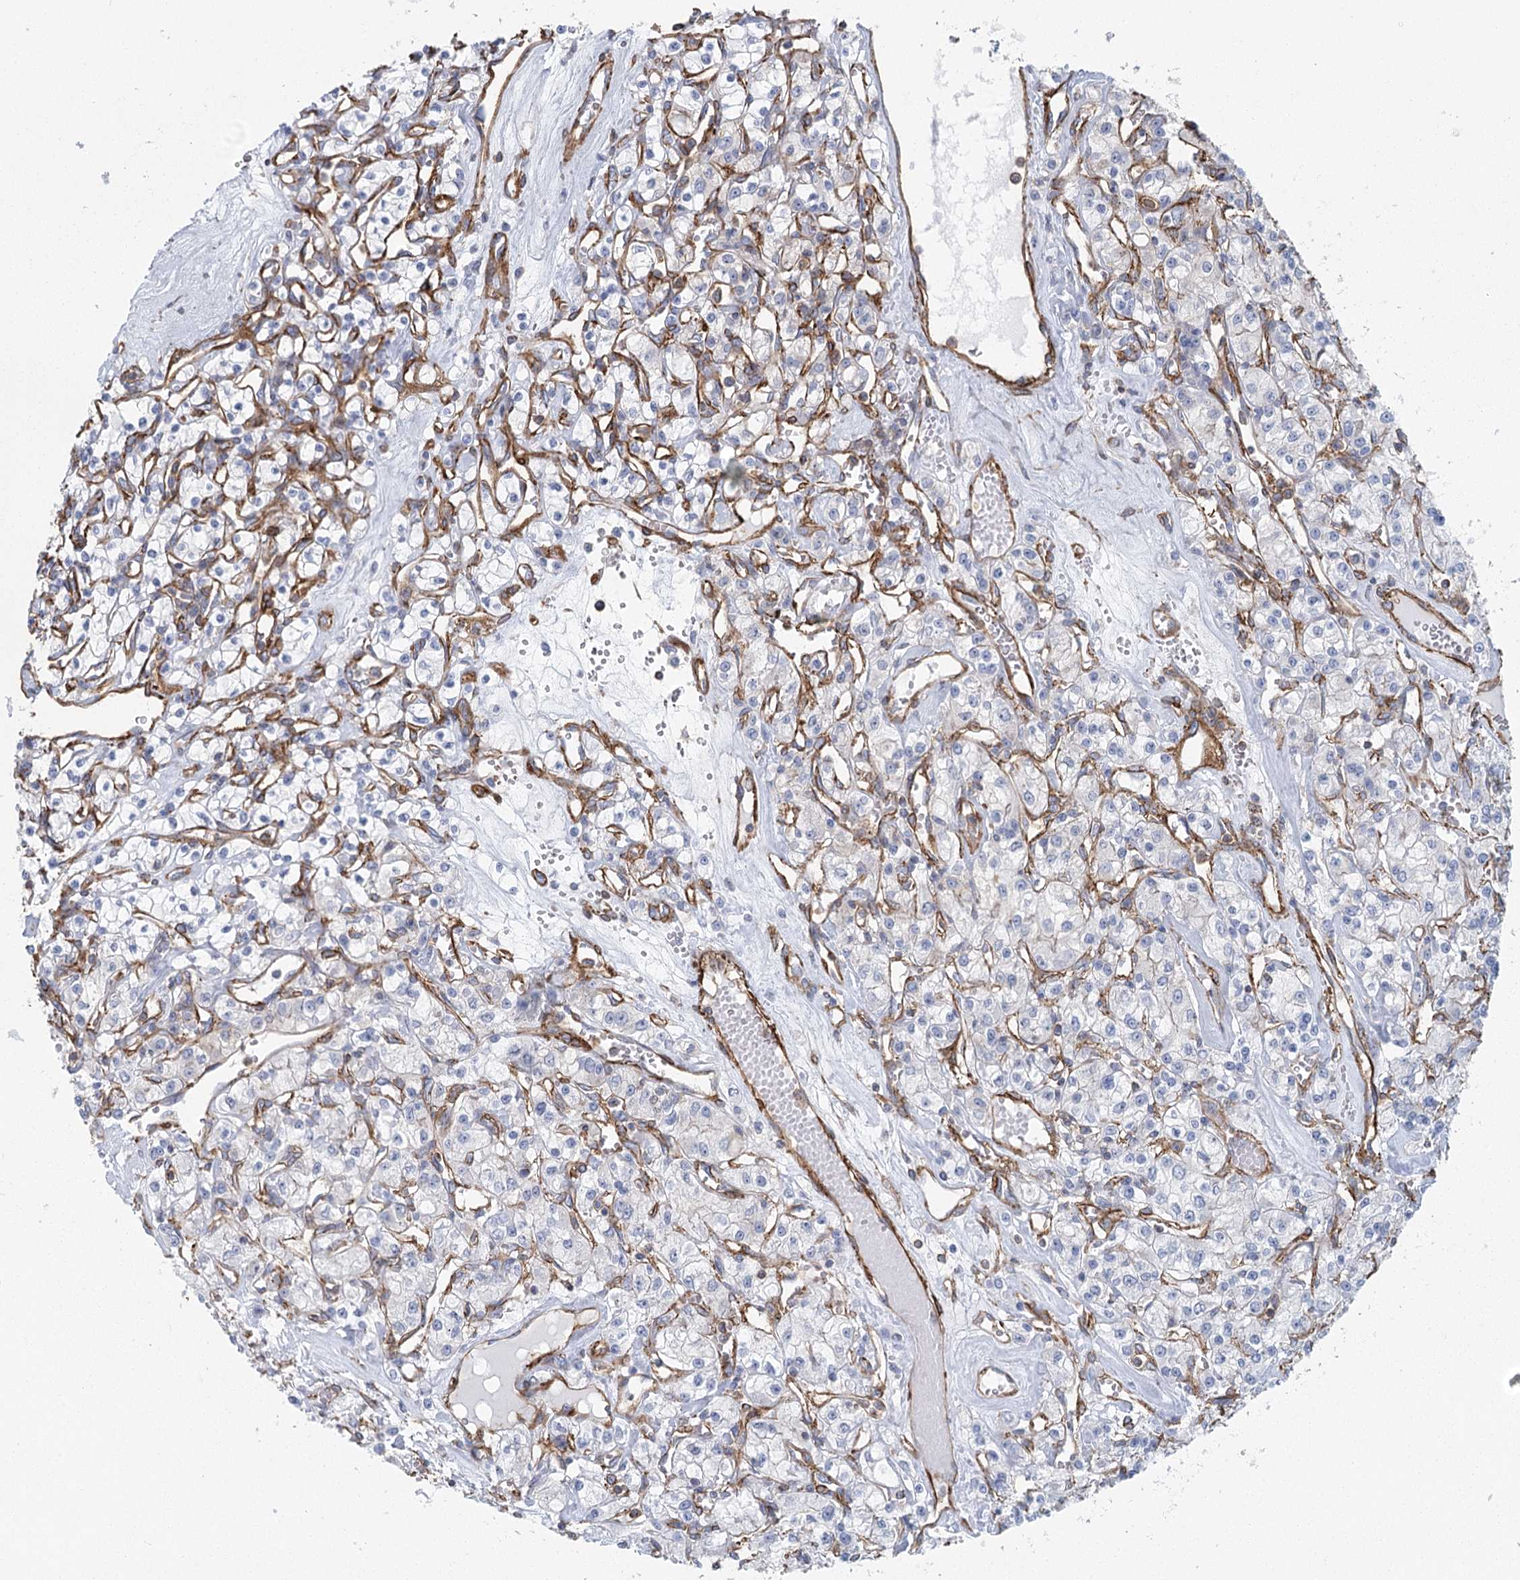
{"staining": {"intensity": "negative", "quantity": "none", "location": "none"}, "tissue": "renal cancer", "cell_type": "Tumor cells", "image_type": "cancer", "snomed": [{"axis": "morphology", "description": "Adenocarcinoma, NOS"}, {"axis": "topography", "description": "Kidney"}], "caption": "DAB (3,3'-diaminobenzidine) immunohistochemical staining of human renal adenocarcinoma shows no significant positivity in tumor cells.", "gene": "IFT46", "patient": {"sex": "female", "age": 59}}